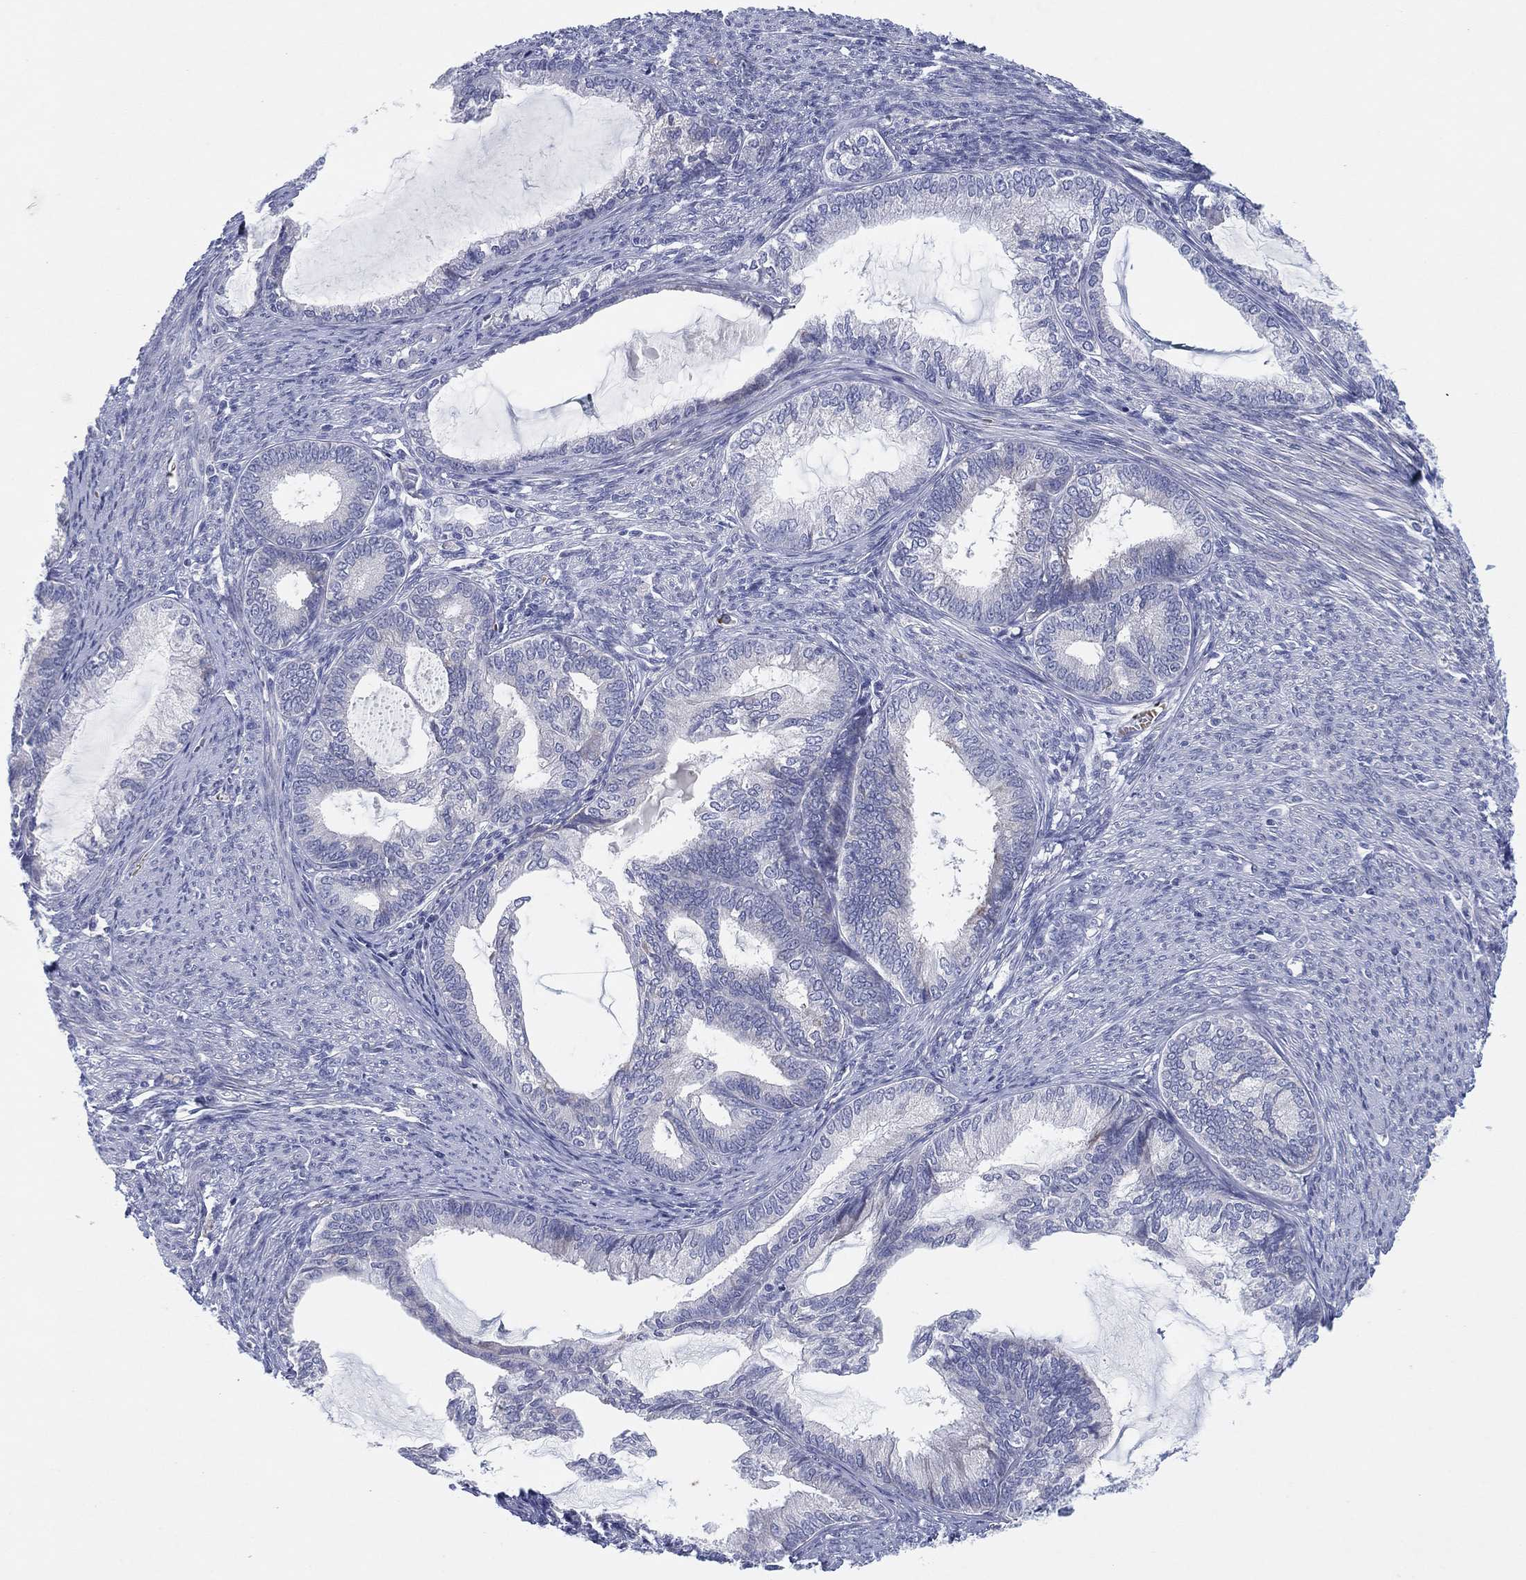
{"staining": {"intensity": "negative", "quantity": "none", "location": "none"}, "tissue": "endometrial cancer", "cell_type": "Tumor cells", "image_type": "cancer", "snomed": [{"axis": "morphology", "description": "Adenocarcinoma, NOS"}, {"axis": "topography", "description": "Endometrium"}], "caption": "Endometrial adenocarcinoma was stained to show a protein in brown. There is no significant positivity in tumor cells. (Immunohistochemistry, brightfield microscopy, high magnification).", "gene": "HEATR4", "patient": {"sex": "female", "age": 86}}